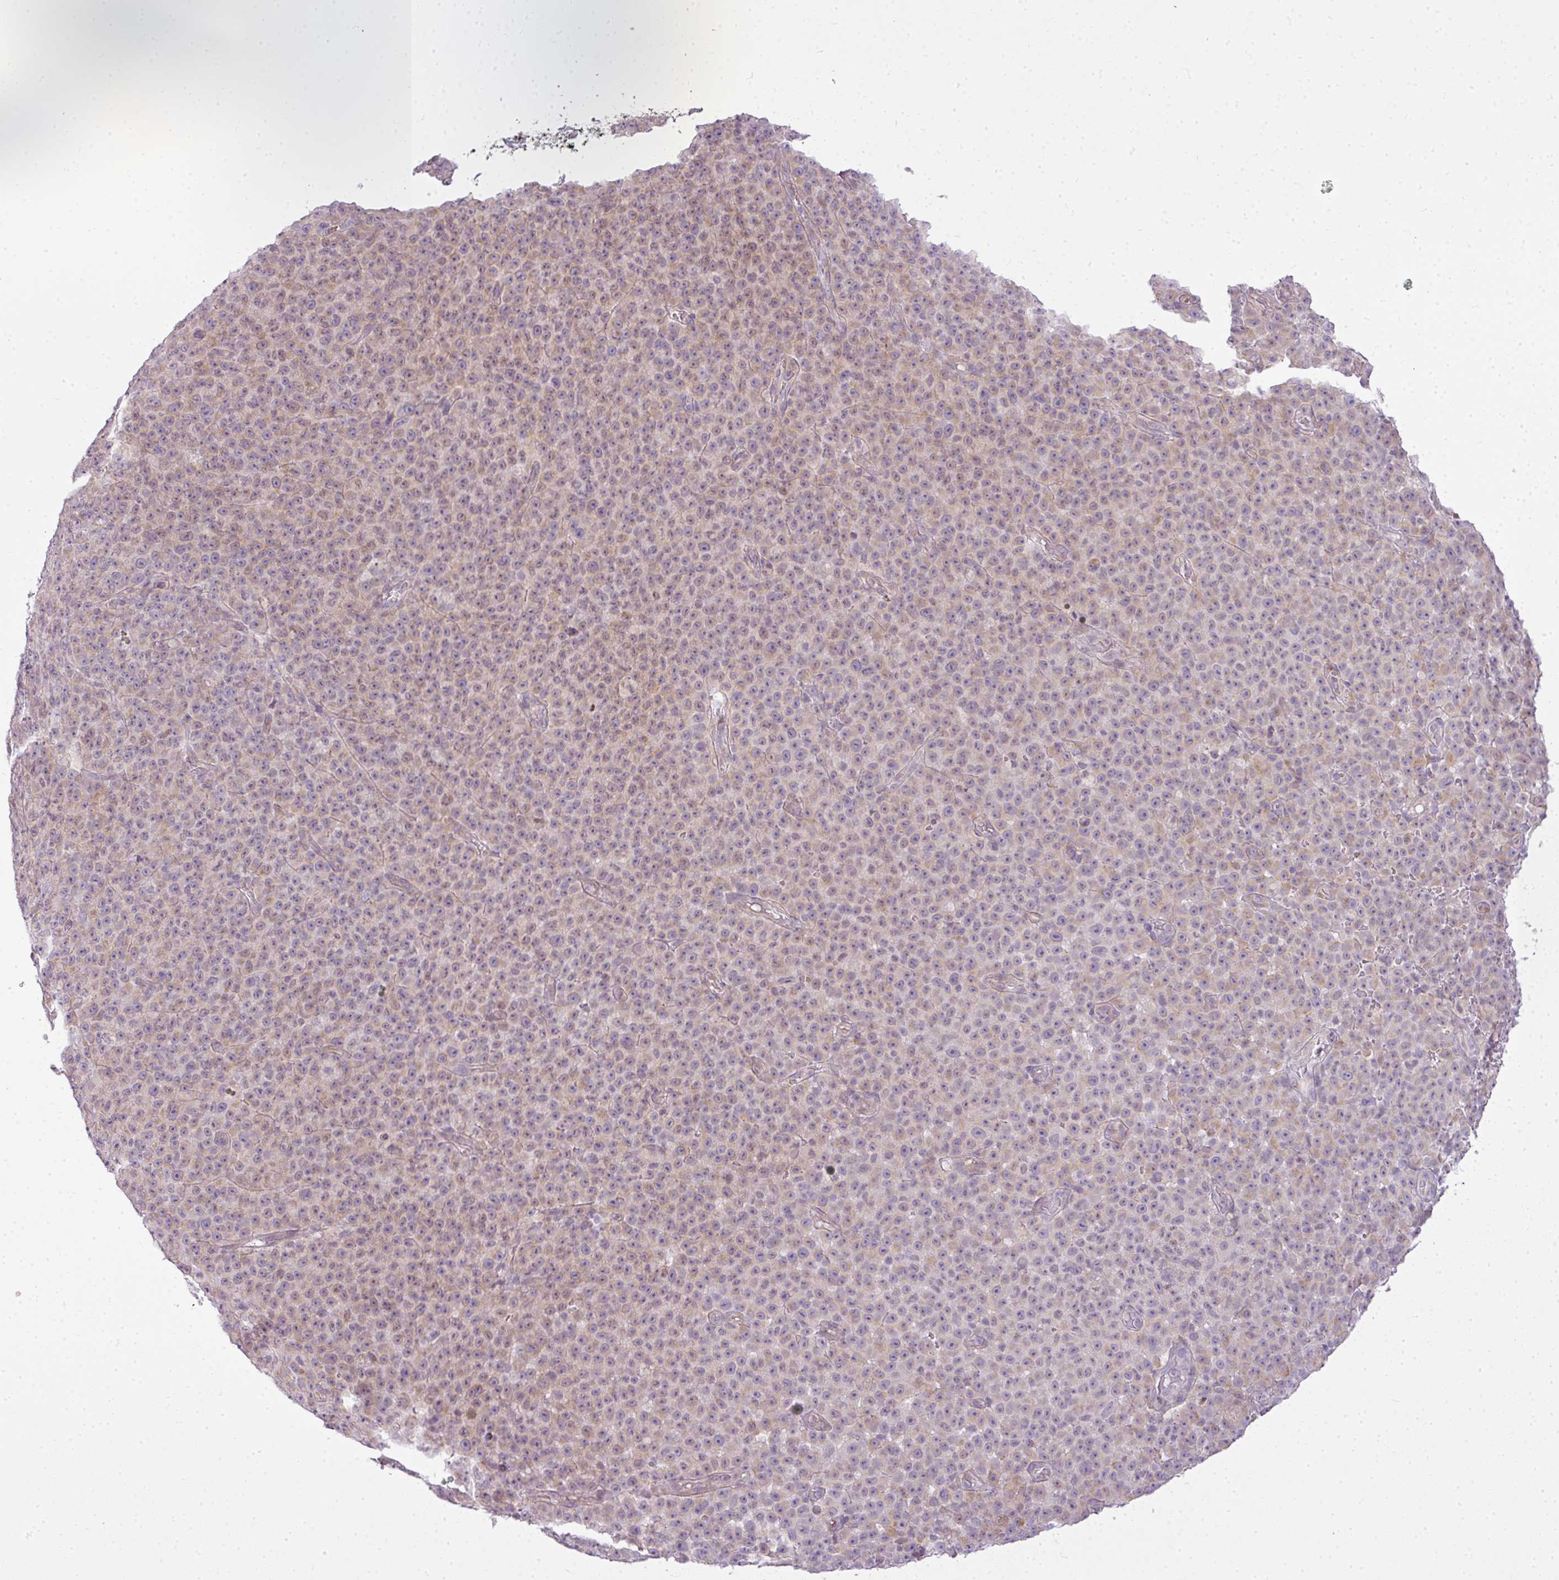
{"staining": {"intensity": "weak", "quantity": "25%-75%", "location": "cytoplasmic/membranous"}, "tissue": "melanoma", "cell_type": "Tumor cells", "image_type": "cancer", "snomed": [{"axis": "morphology", "description": "Malignant melanoma, NOS"}, {"axis": "topography", "description": "Skin"}], "caption": "IHC staining of melanoma, which displays low levels of weak cytoplasmic/membranous expression in approximately 25%-75% of tumor cells indicating weak cytoplasmic/membranous protein staining. The staining was performed using DAB (3,3'-diaminobenzidine) (brown) for protein detection and nuclei were counterstained in hematoxylin (blue).", "gene": "COX18", "patient": {"sex": "female", "age": 82}}